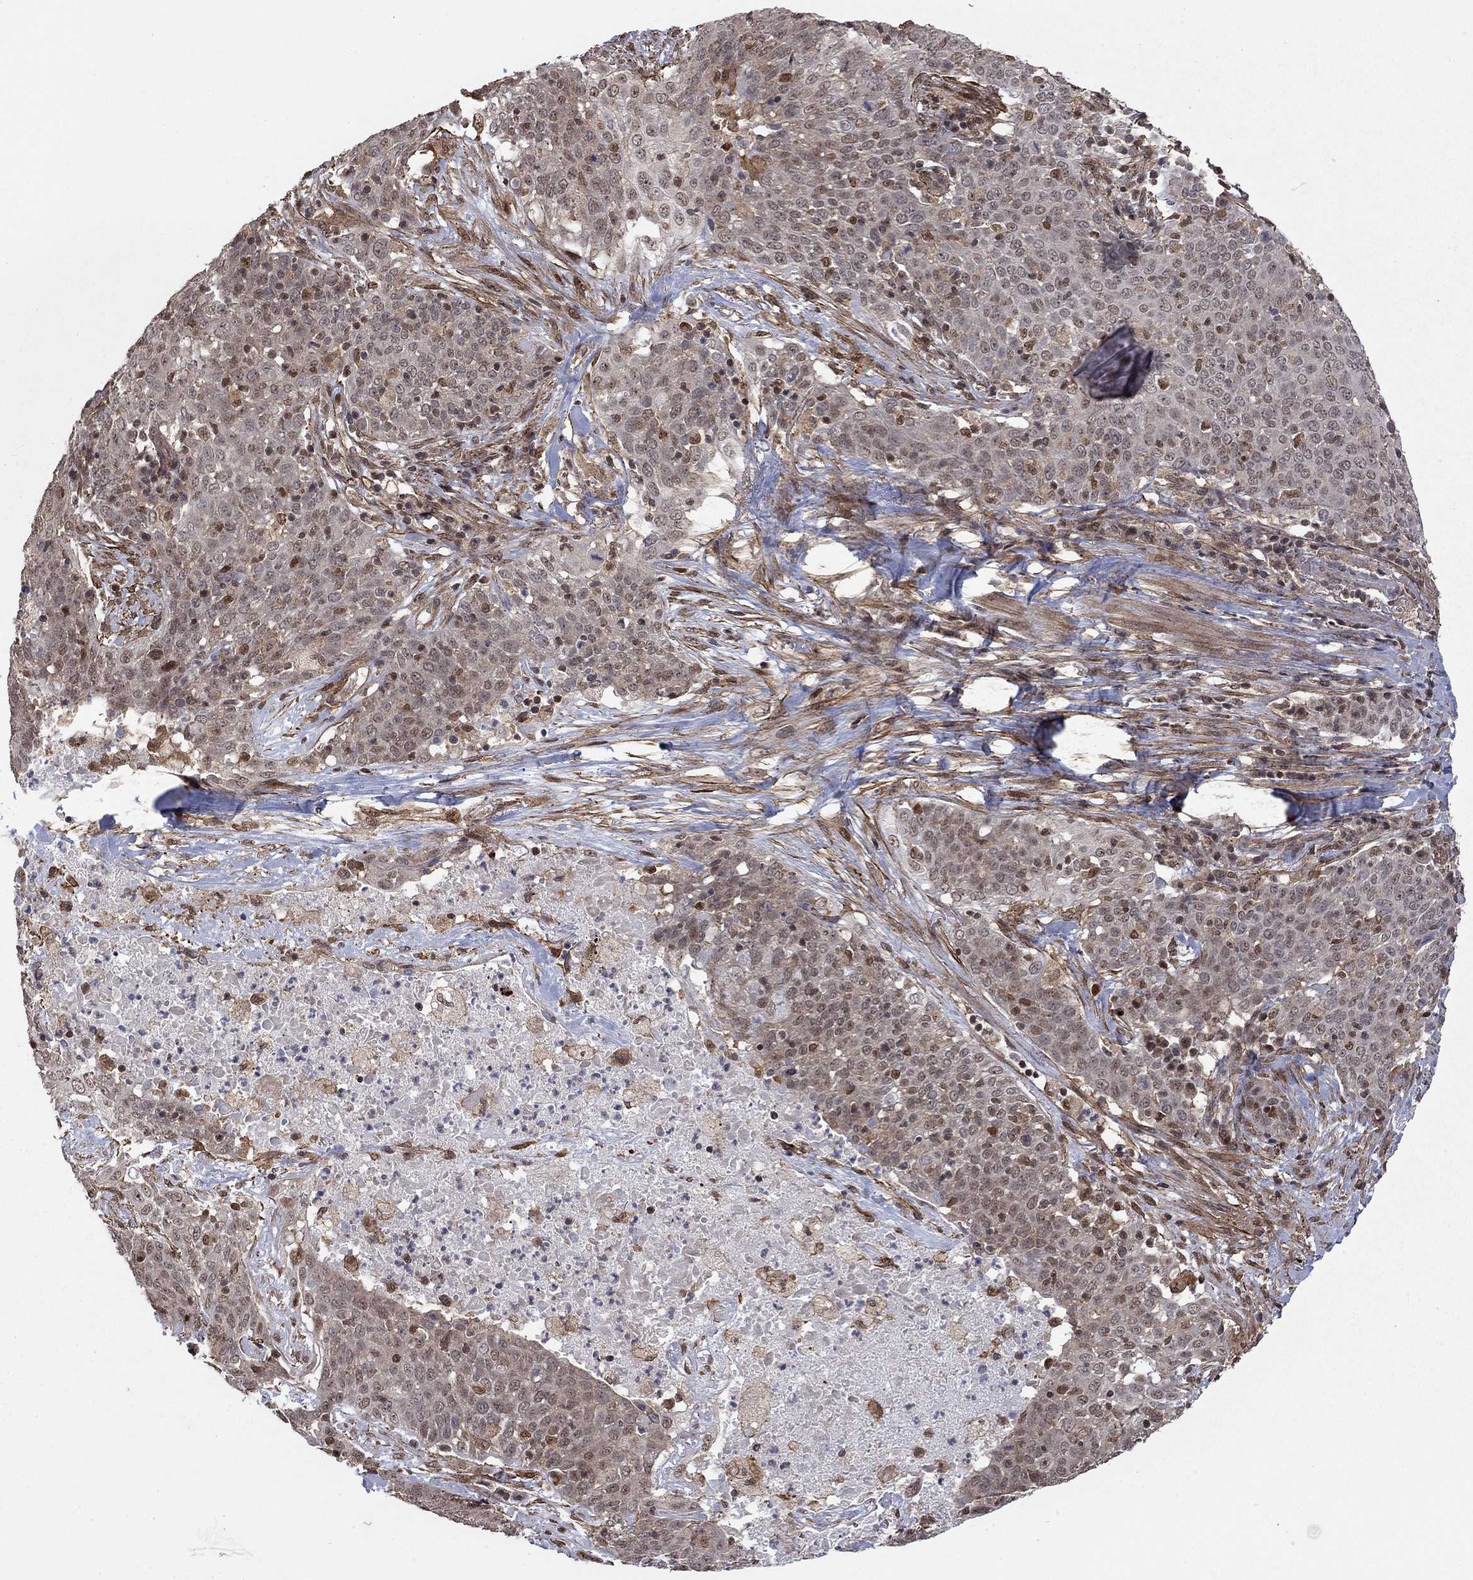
{"staining": {"intensity": "moderate", "quantity": "<25%", "location": "nuclear"}, "tissue": "lung cancer", "cell_type": "Tumor cells", "image_type": "cancer", "snomed": [{"axis": "morphology", "description": "Squamous cell carcinoma, NOS"}, {"axis": "topography", "description": "Lung"}], "caption": "Immunohistochemical staining of human lung squamous cell carcinoma demonstrates low levels of moderate nuclear protein expression in approximately <25% of tumor cells.", "gene": "TDP1", "patient": {"sex": "male", "age": 82}}